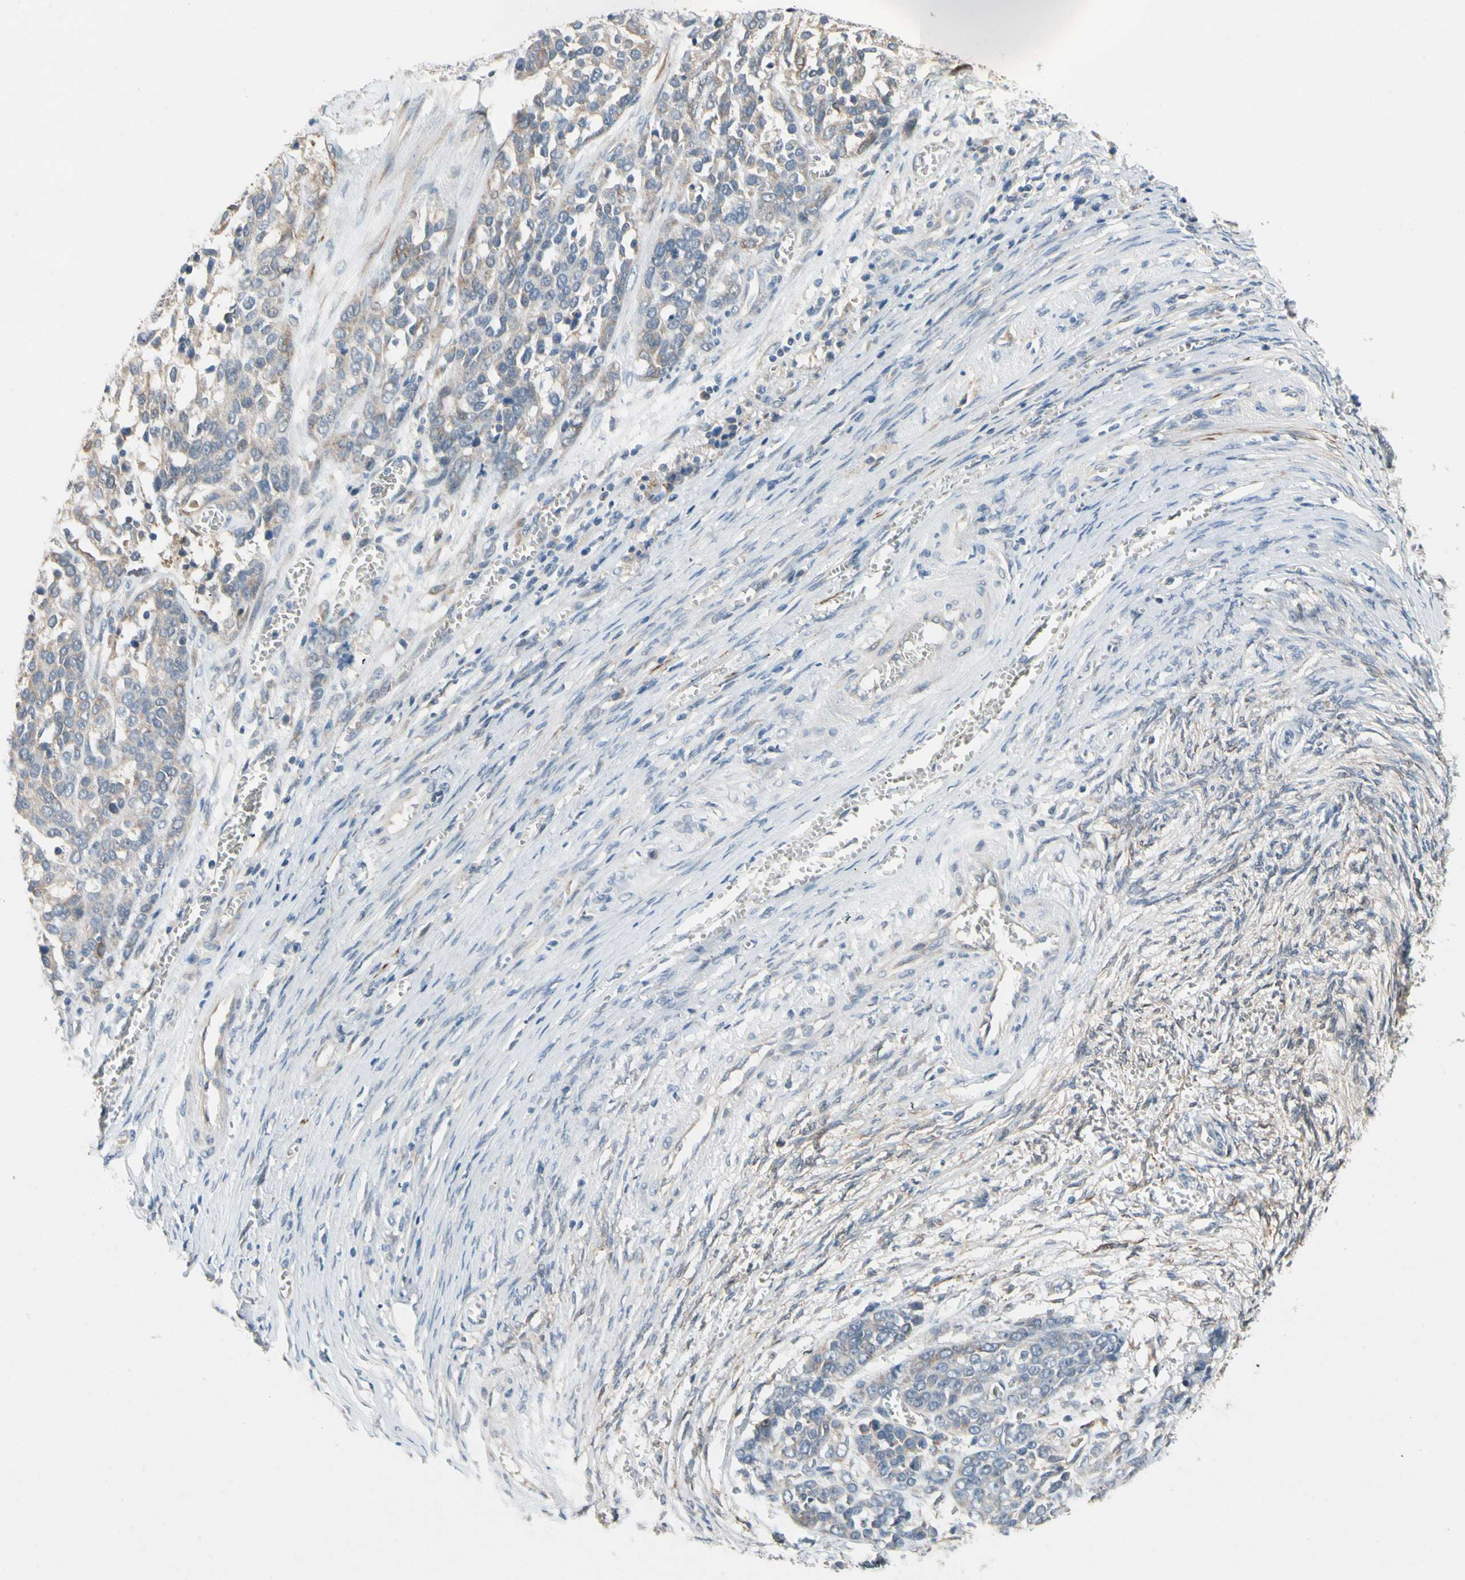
{"staining": {"intensity": "weak", "quantity": ">75%", "location": "cytoplasmic/membranous"}, "tissue": "ovarian cancer", "cell_type": "Tumor cells", "image_type": "cancer", "snomed": [{"axis": "morphology", "description": "Cystadenocarcinoma, serous, NOS"}, {"axis": "topography", "description": "Ovary"}], "caption": "A photomicrograph of ovarian serous cystadenocarcinoma stained for a protein exhibits weak cytoplasmic/membranous brown staining in tumor cells.", "gene": "SLC27A6", "patient": {"sex": "female", "age": 44}}